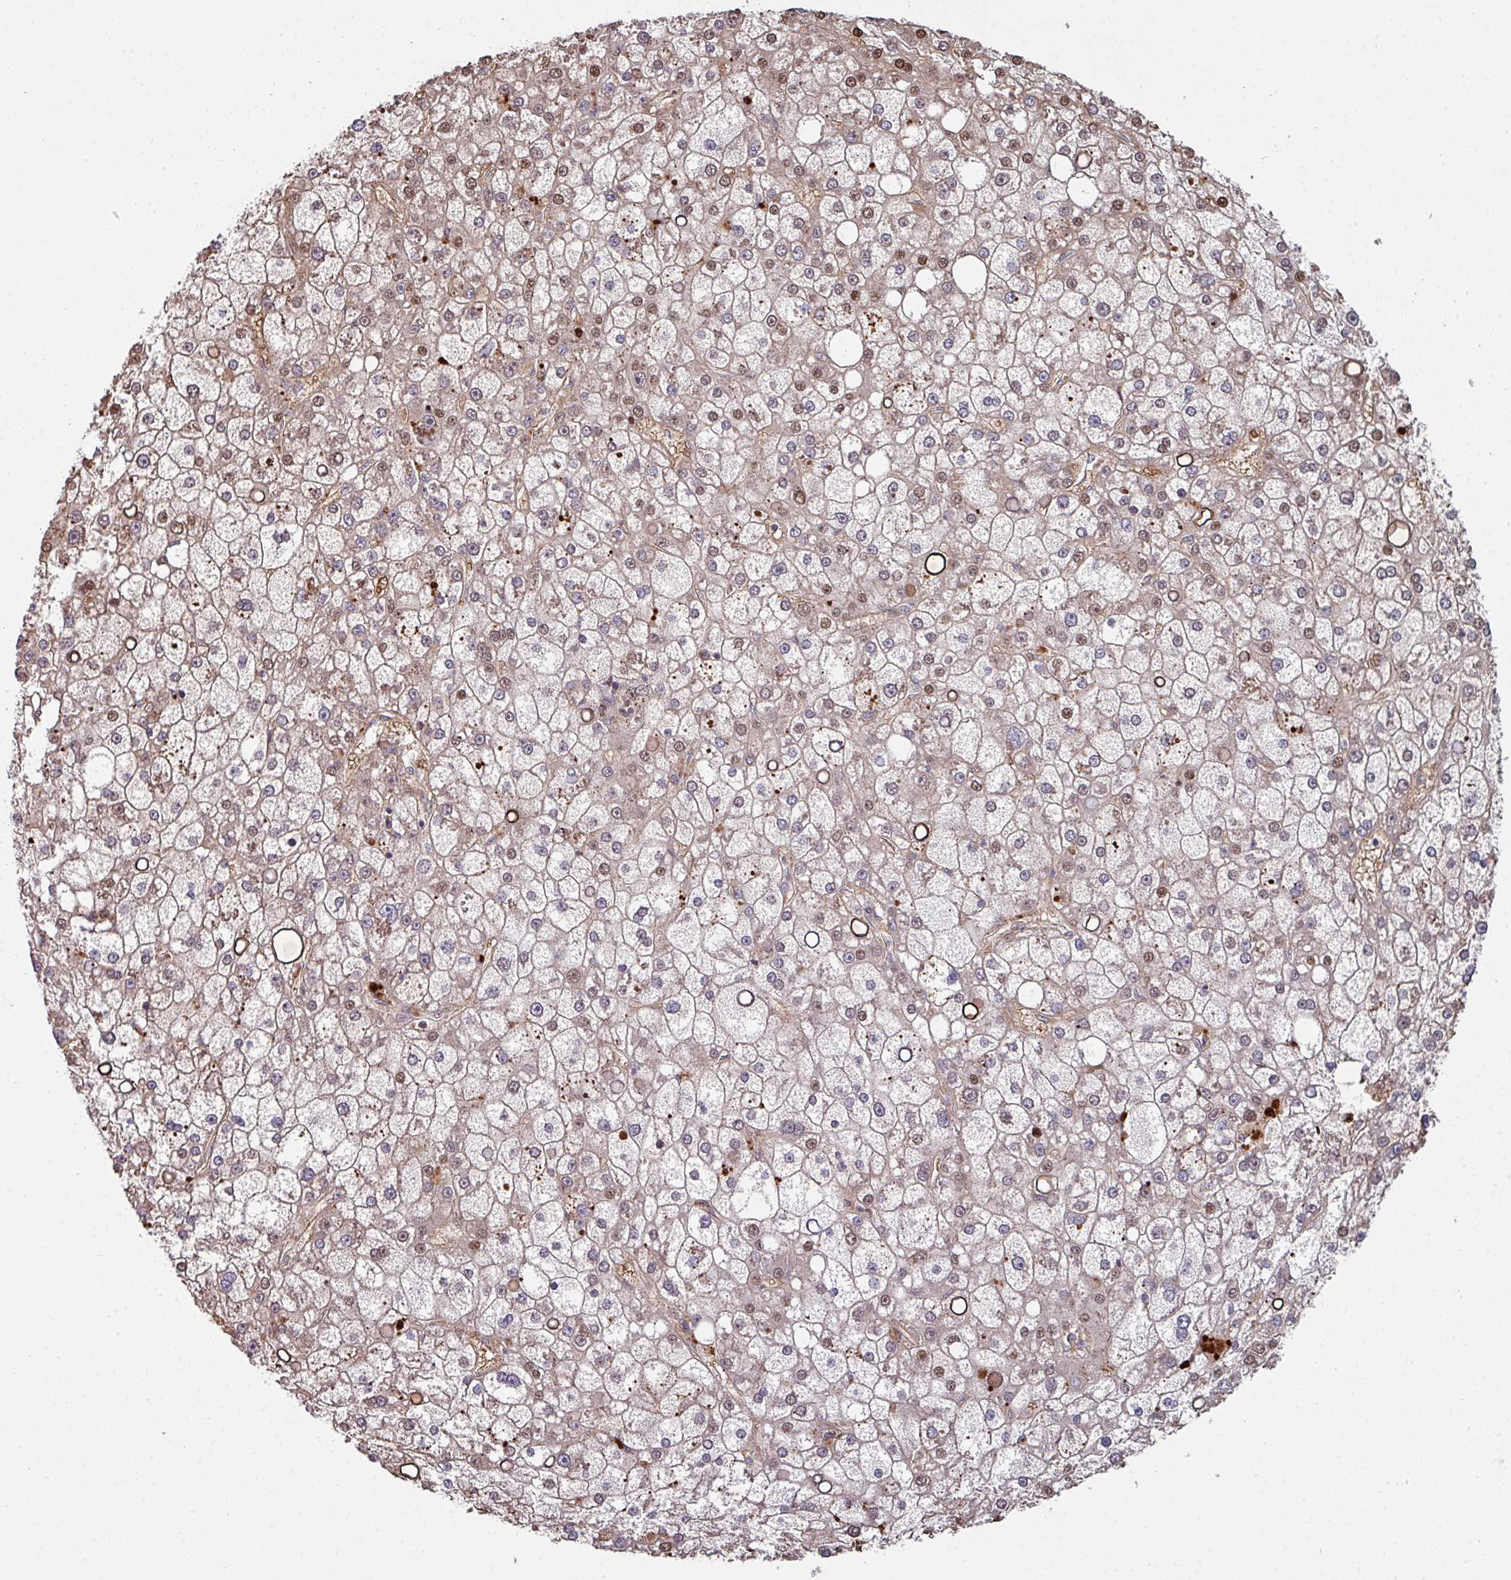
{"staining": {"intensity": "weak", "quantity": "25%-75%", "location": "cytoplasmic/membranous,nuclear"}, "tissue": "liver cancer", "cell_type": "Tumor cells", "image_type": "cancer", "snomed": [{"axis": "morphology", "description": "Carcinoma, Hepatocellular, NOS"}, {"axis": "topography", "description": "Liver"}], "caption": "Weak cytoplasmic/membranous and nuclear protein positivity is present in about 25%-75% of tumor cells in liver cancer (hepatocellular carcinoma).", "gene": "ANO9", "patient": {"sex": "male", "age": 67}}